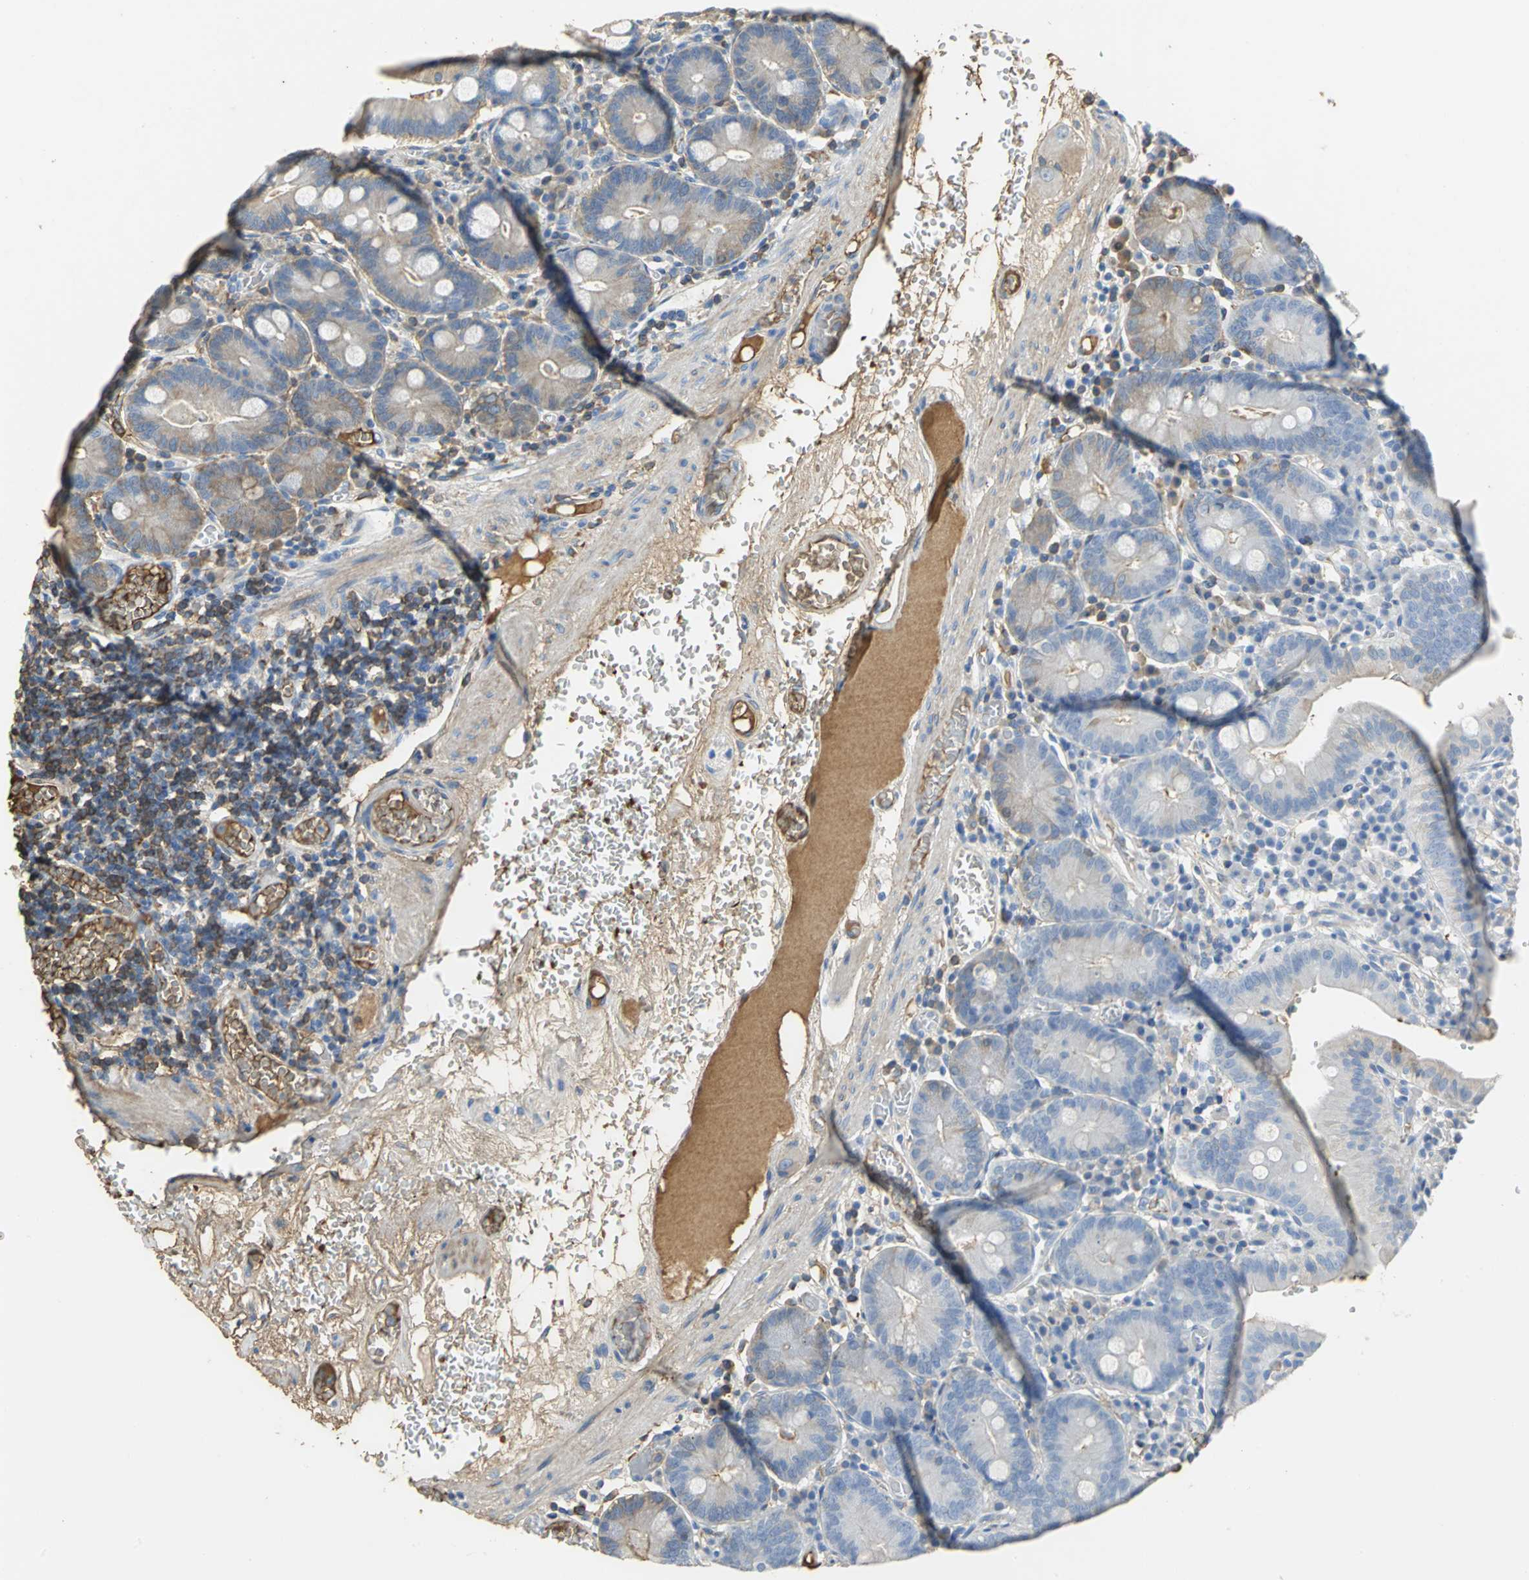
{"staining": {"intensity": "moderate", "quantity": "25%-75%", "location": "cytoplasmic/membranous"}, "tissue": "small intestine", "cell_type": "Glandular cells", "image_type": "normal", "snomed": [{"axis": "morphology", "description": "Normal tissue, NOS"}, {"axis": "topography", "description": "Small intestine"}], "caption": "DAB (3,3'-diaminobenzidine) immunohistochemical staining of unremarkable small intestine shows moderate cytoplasmic/membranous protein expression in about 25%-75% of glandular cells. (Stains: DAB in brown, nuclei in blue, Microscopy: brightfield microscopy at high magnification).", "gene": "GYG2", "patient": {"sex": "male", "age": 71}}